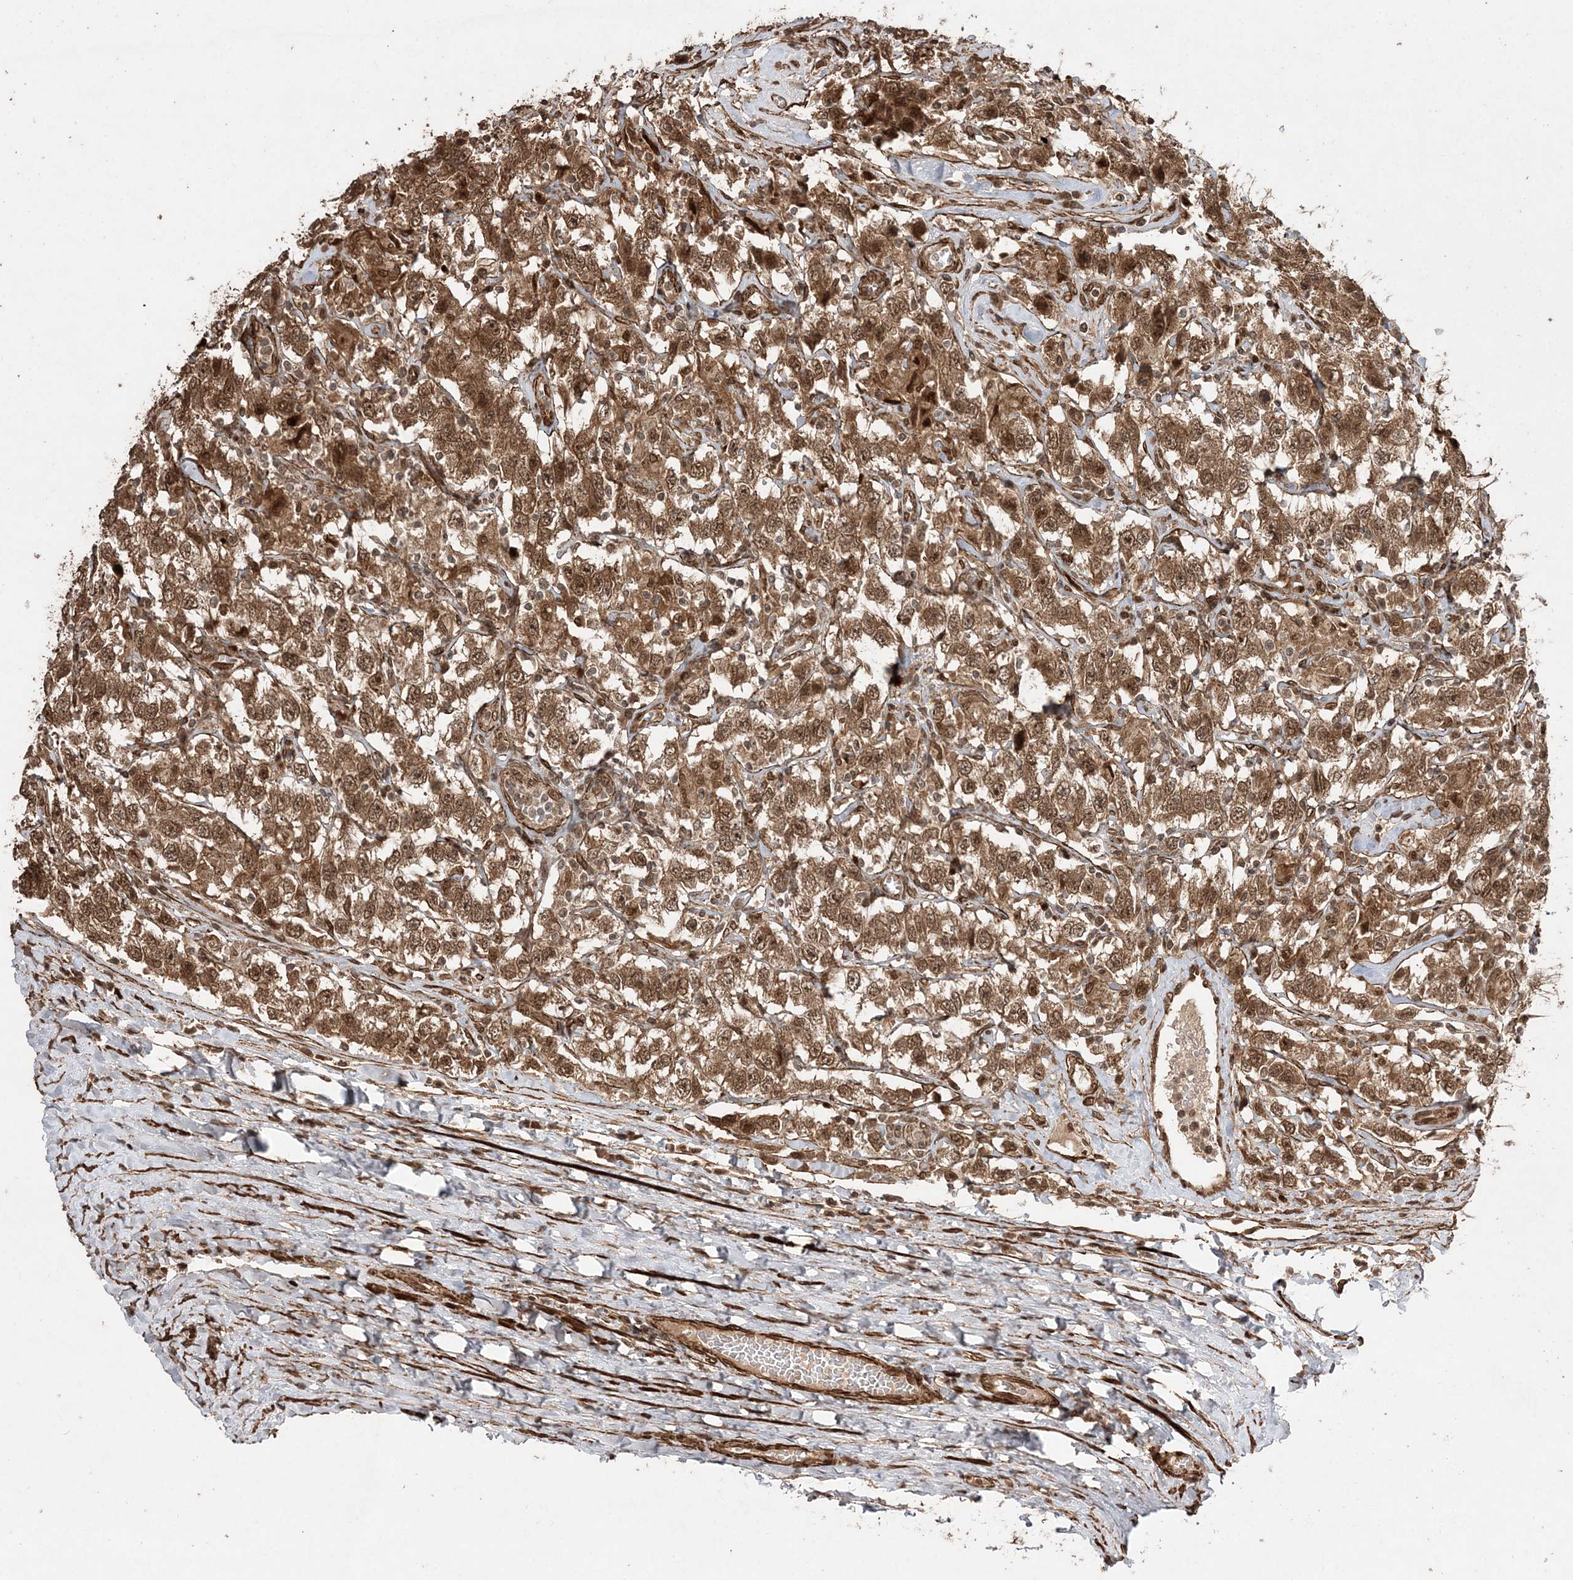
{"staining": {"intensity": "moderate", "quantity": ">75%", "location": "cytoplasmic/membranous,nuclear"}, "tissue": "testis cancer", "cell_type": "Tumor cells", "image_type": "cancer", "snomed": [{"axis": "morphology", "description": "Seminoma, NOS"}, {"axis": "topography", "description": "Testis"}], "caption": "Moderate cytoplasmic/membranous and nuclear positivity is seen in approximately >75% of tumor cells in testis seminoma.", "gene": "ETAA1", "patient": {"sex": "male", "age": 41}}